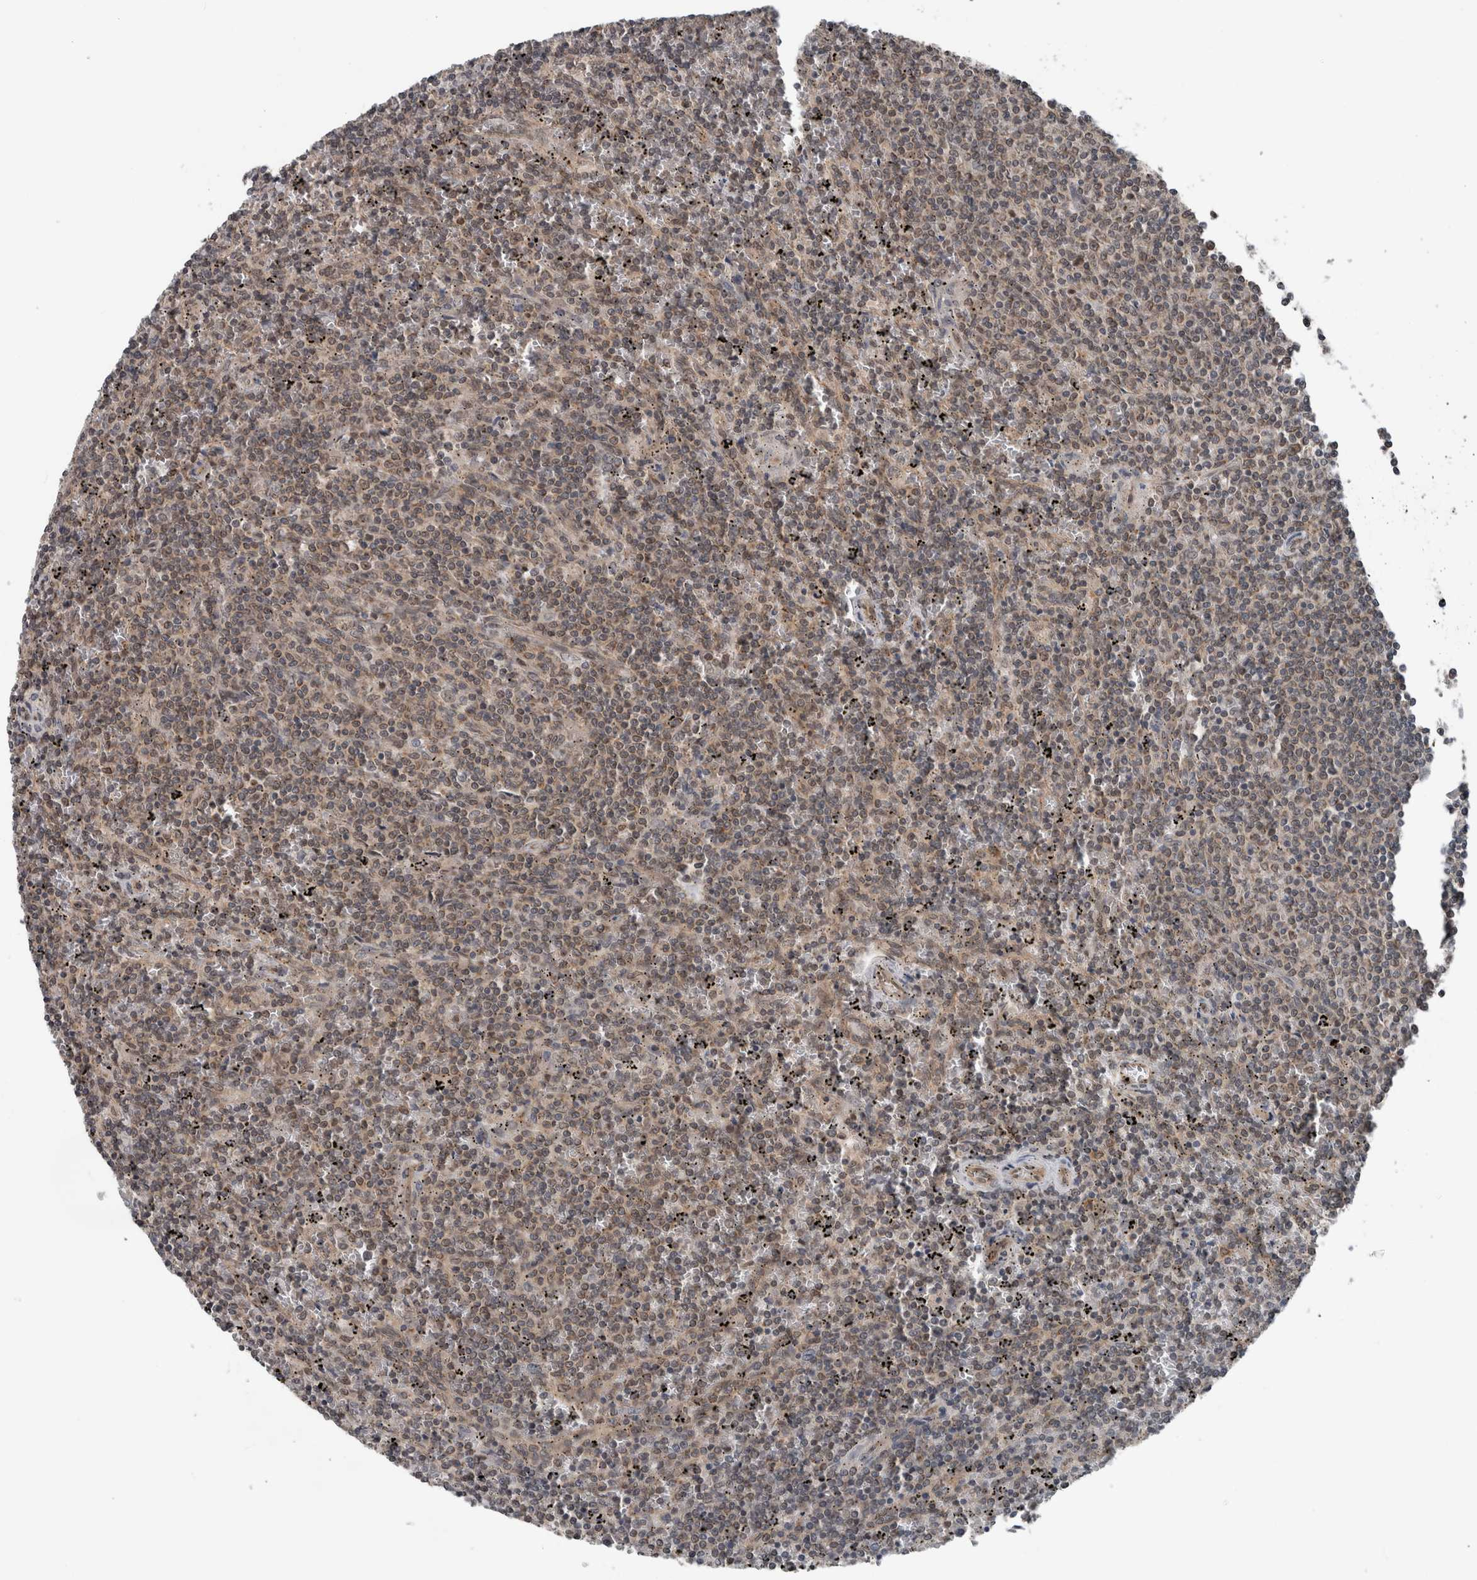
{"staining": {"intensity": "weak", "quantity": ">75%", "location": "cytoplasmic/membranous"}, "tissue": "lymphoma", "cell_type": "Tumor cells", "image_type": "cancer", "snomed": [{"axis": "morphology", "description": "Malignant lymphoma, non-Hodgkin's type, Low grade"}, {"axis": "topography", "description": "Spleen"}], "caption": "High-magnification brightfield microscopy of lymphoma stained with DAB (3,3'-diaminobenzidine) (brown) and counterstained with hematoxylin (blue). tumor cells exhibit weak cytoplasmic/membranous positivity is appreciated in about>75% of cells. (DAB (3,3'-diaminobenzidine) IHC with brightfield microscopy, high magnification).", "gene": "ENY2", "patient": {"sex": "female", "age": 50}}